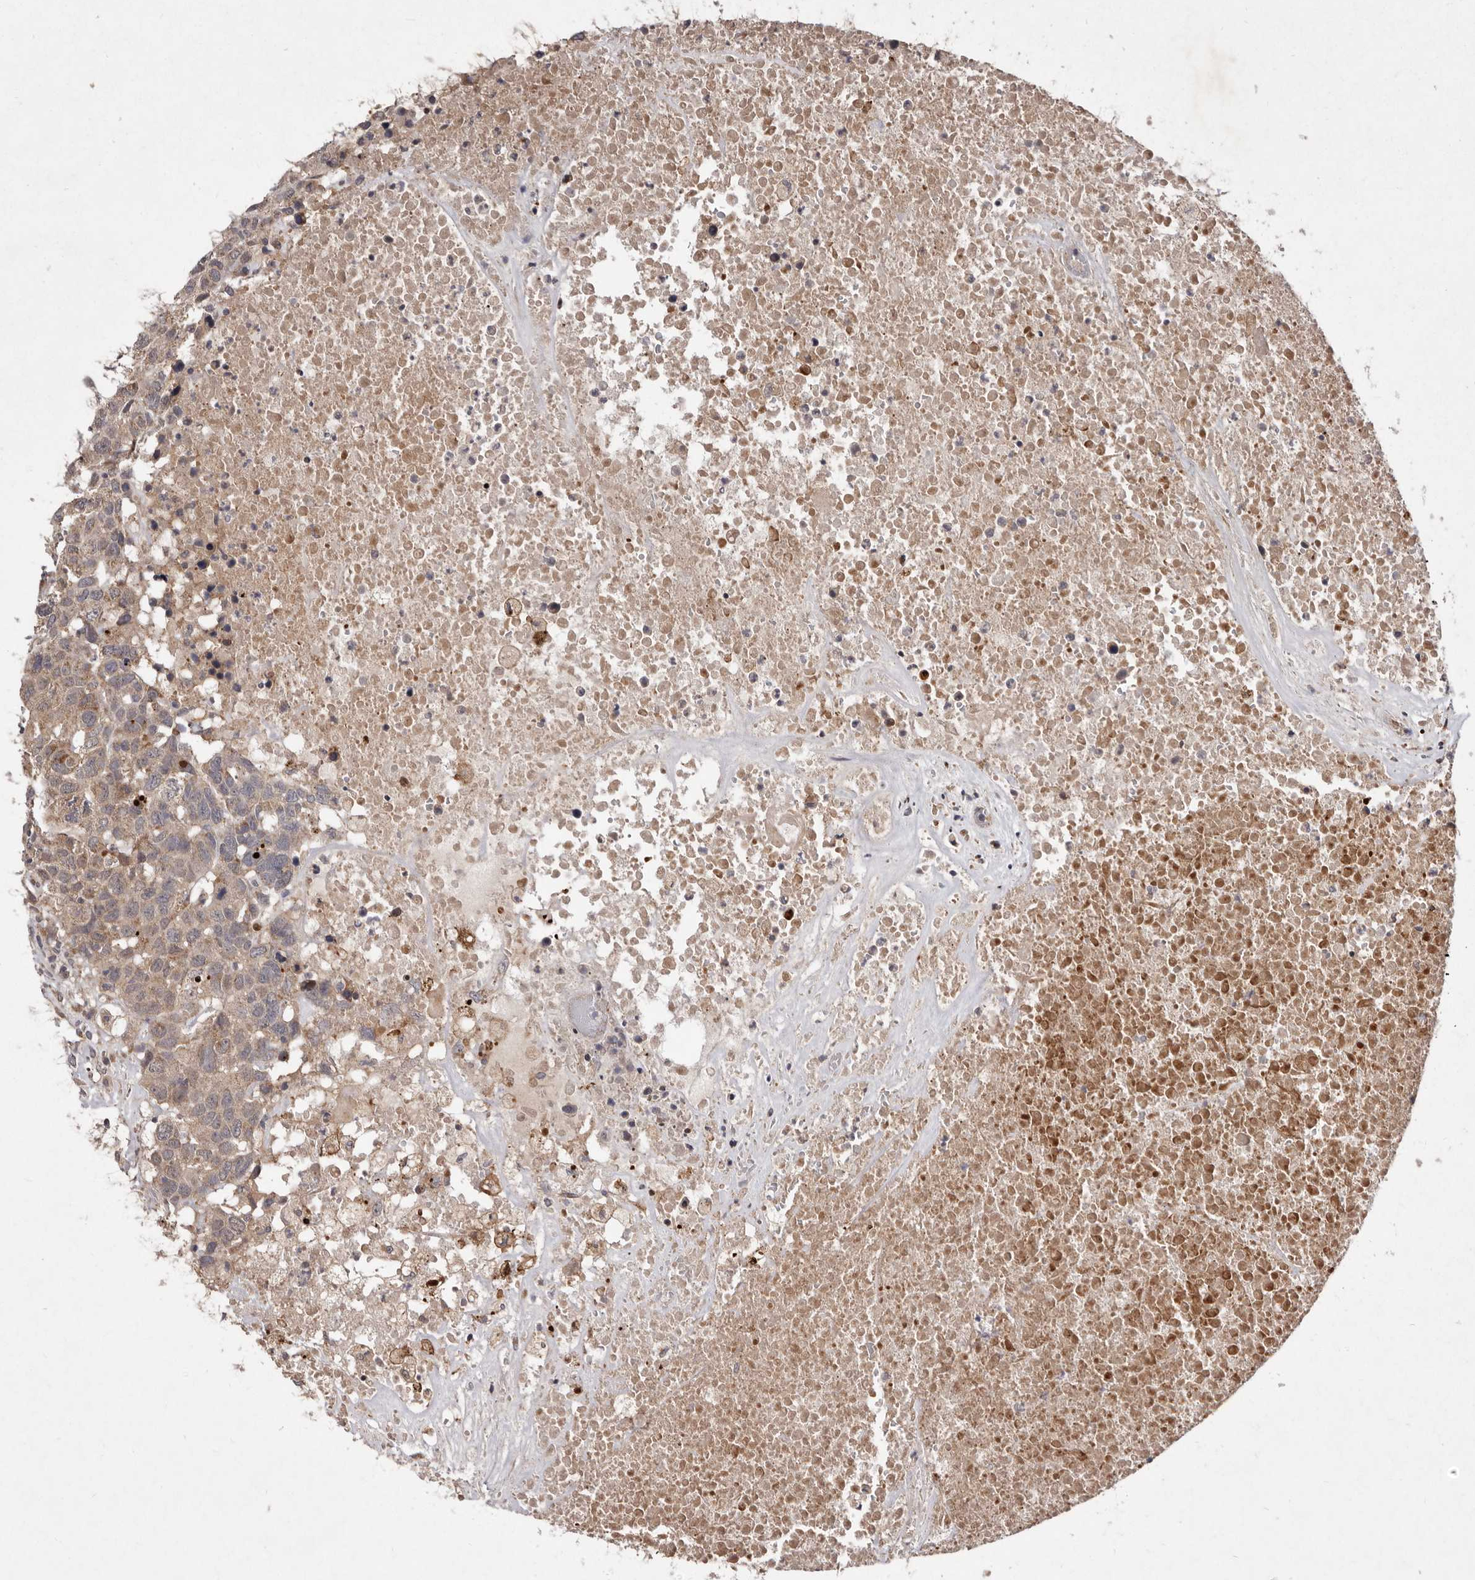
{"staining": {"intensity": "weak", "quantity": ">75%", "location": "cytoplasmic/membranous"}, "tissue": "head and neck cancer", "cell_type": "Tumor cells", "image_type": "cancer", "snomed": [{"axis": "morphology", "description": "Squamous cell carcinoma, NOS"}, {"axis": "topography", "description": "Head-Neck"}], "caption": "This photomicrograph exhibits IHC staining of head and neck cancer, with low weak cytoplasmic/membranous positivity in about >75% of tumor cells.", "gene": "FLAD1", "patient": {"sex": "male", "age": 66}}